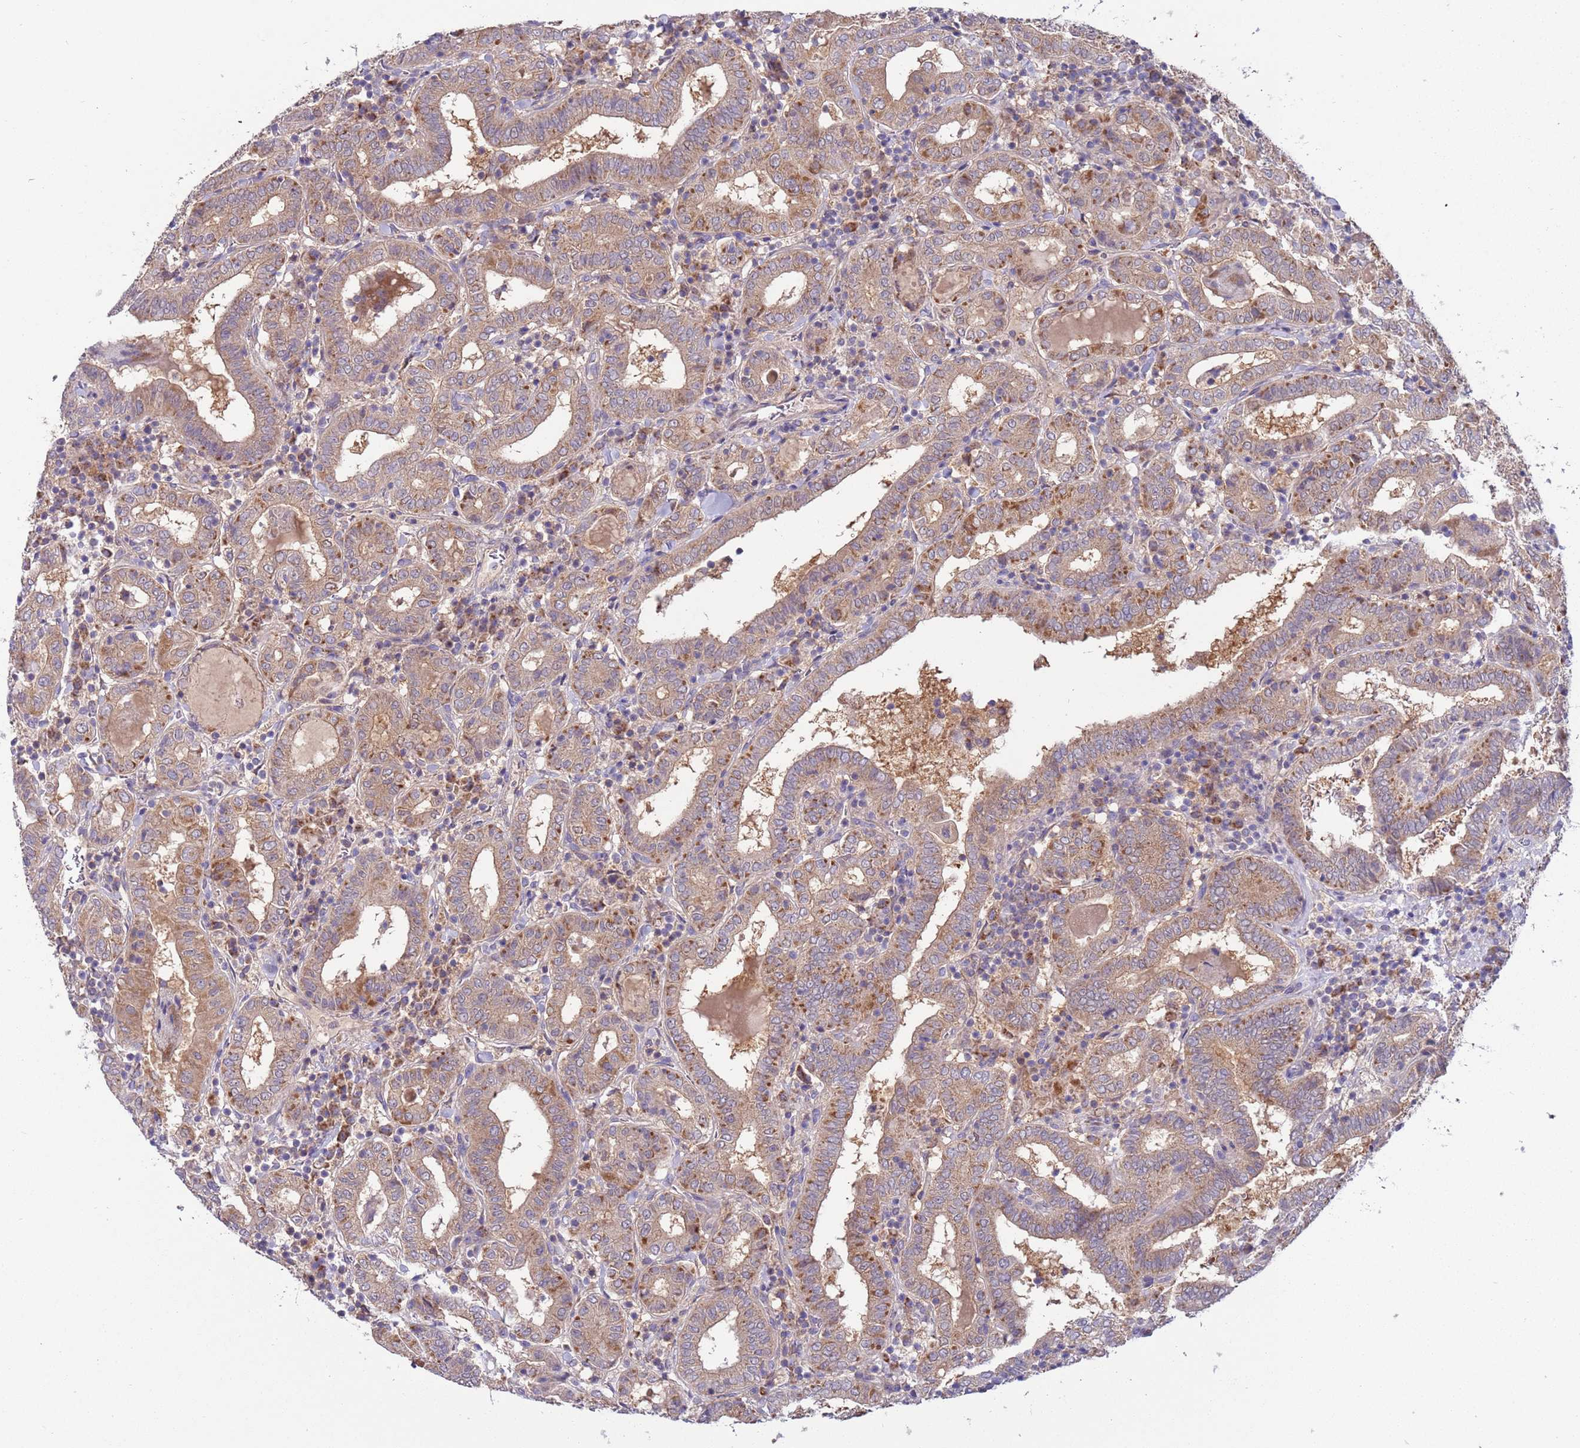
{"staining": {"intensity": "moderate", "quantity": "25%-75%", "location": "cytoplasmic/membranous"}, "tissue": "thyroid cancer", "cell_type": "Tumor cells", "image_type": "cancer", "snomed": [{"axis": "morphology", "description": "Papillary adenocarcinoma, NOS"}, {"axis": "topography", "description": "Thyroid gland"}], "caption": "This histopathology image exhibits thyroid cancer (papillary adenocarcinoma) stained with immunohistochemistry (IHC) to label a protein in brown. The cytoplasmic/membranous of tumor cells show moderate positivity for the protein. Nuclei are counter-stained blue.", "gene": "UQCRQ", "patient": {"sex": "female", "age": 72}}